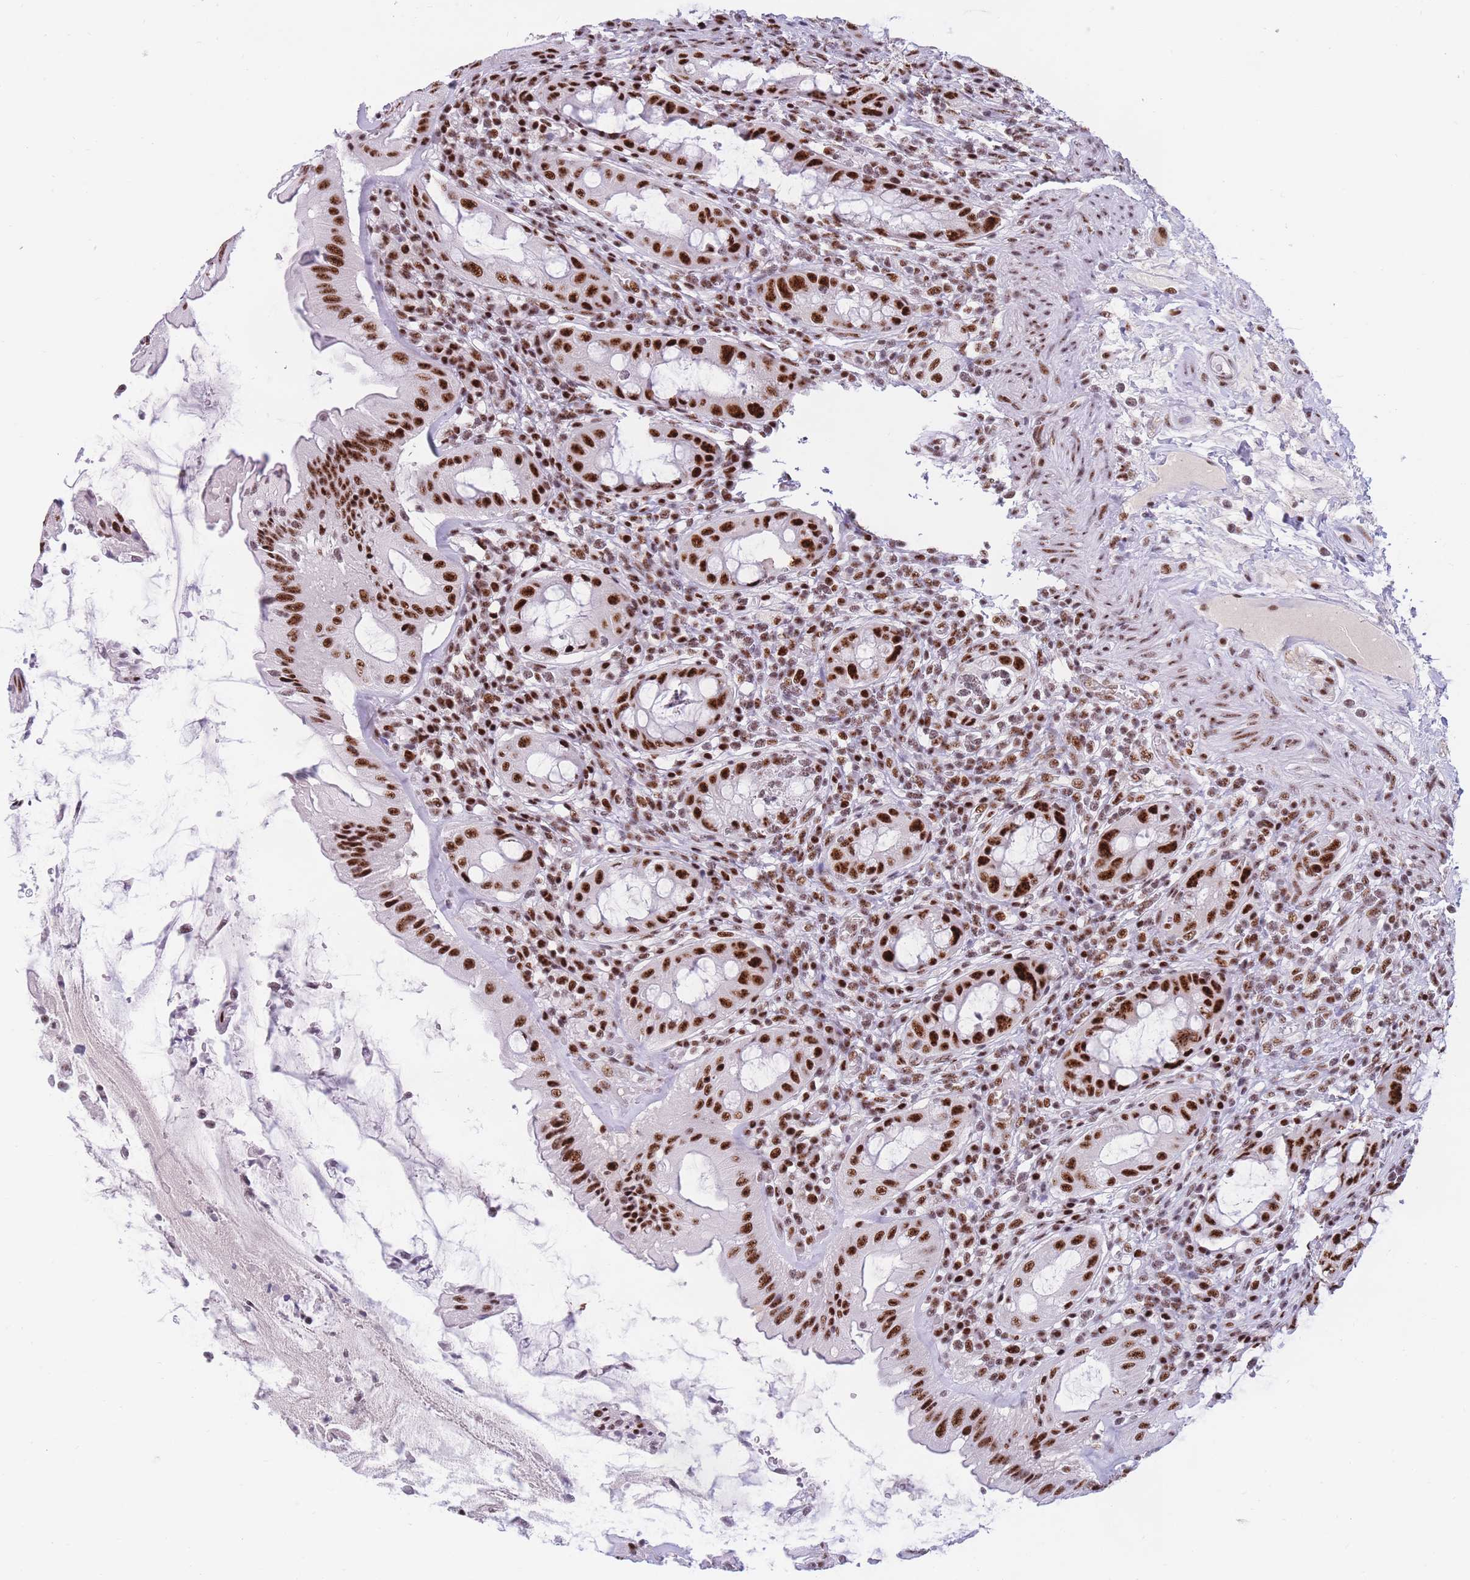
{"staining": {"intensity": "strong", "quantity": ">75%", "location": "nuclear"}, "tissue": "rectum", "cell_type": "Glandular cells", "image_type": "normal", "snomed": [{"axis": "morphology", "description": "Normal tissue, NOS"}, {"axis": "topography", "description": "Rectum"}], "caption": "Protein expression by IHC shows strong nuclear positivity in approximately >75% of glandular cells in benign rectum.", "gene": "TMEM35B", "patient": {"sex": "female", "age": 57}}